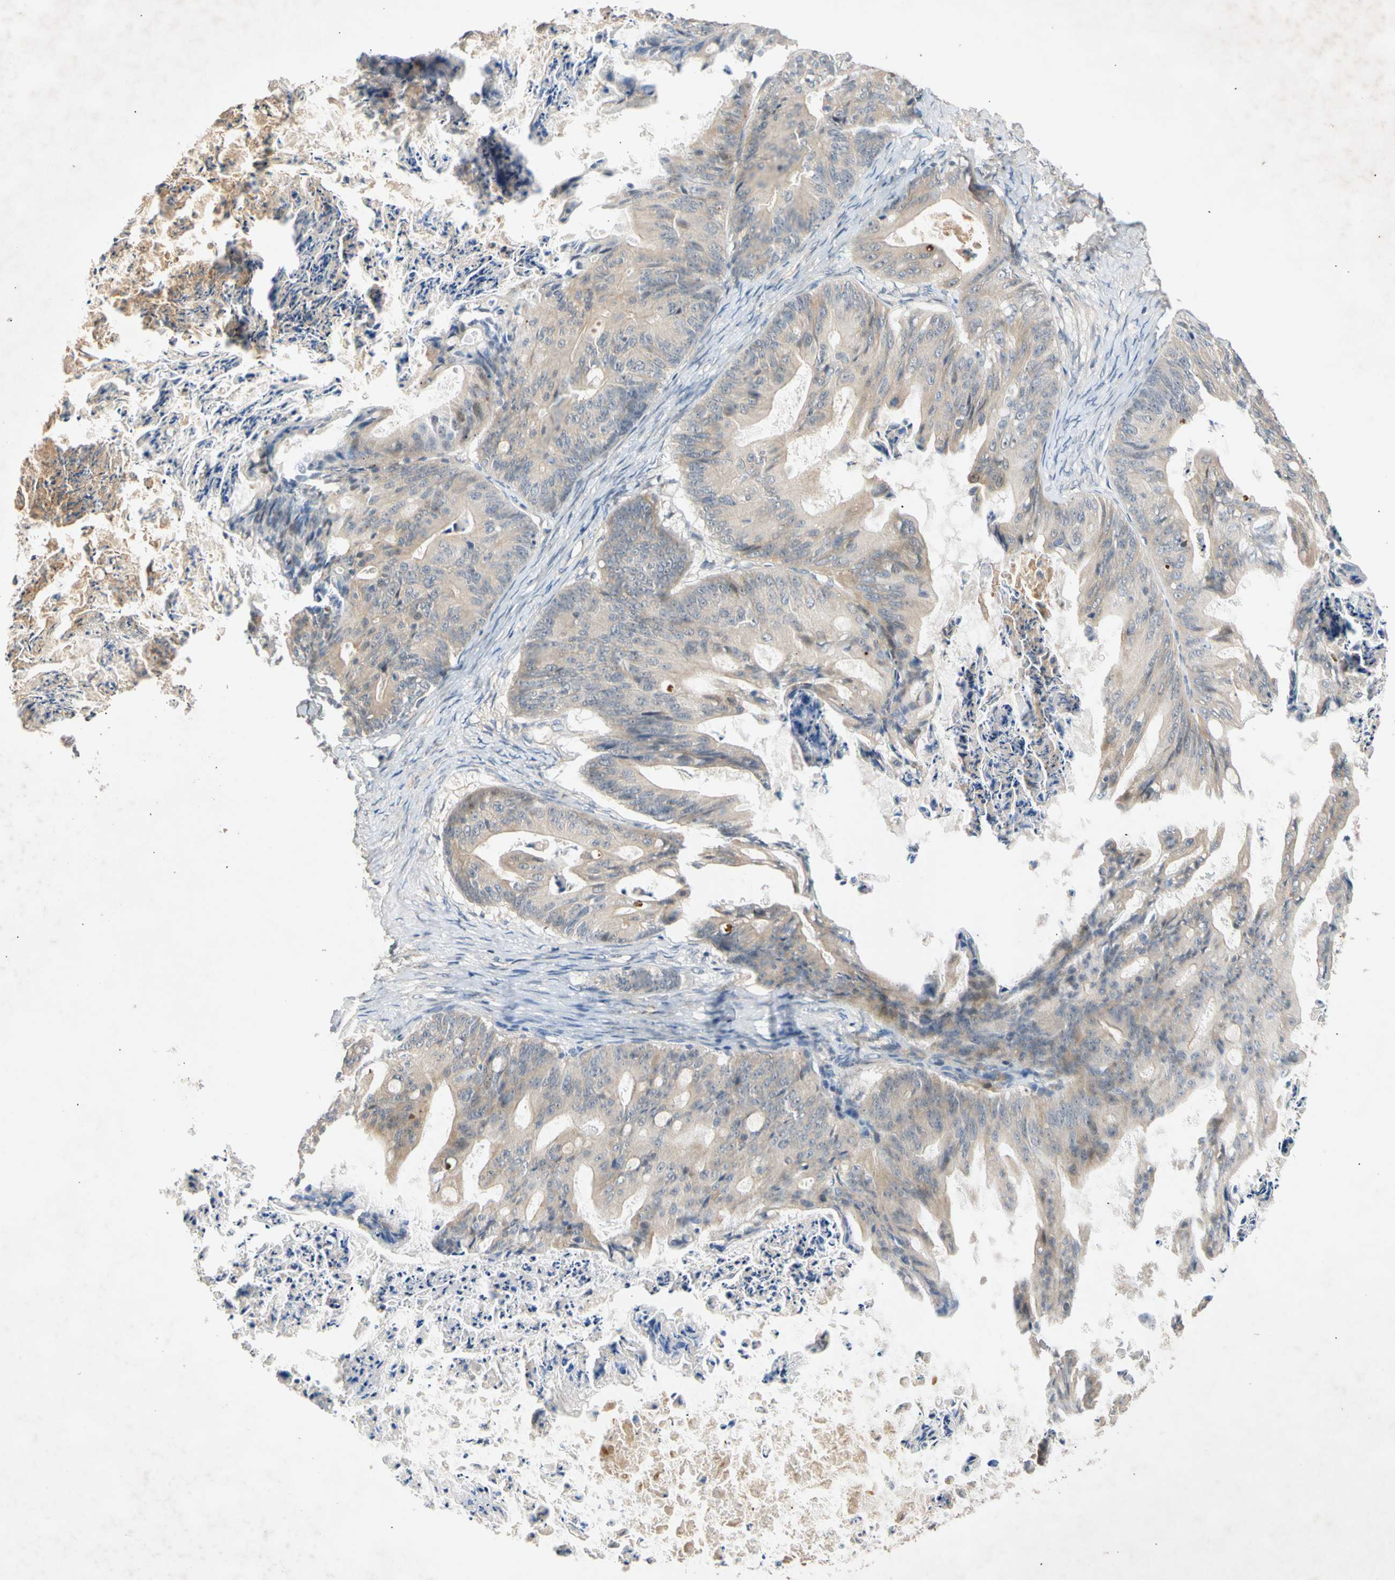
{"staining": {"intensity": "weak", "quantity": "25%-75%", "location": "cytoplasmic/membranous"}, "tissue": "ovarian cancer", "cell_type": "Tumor cells", "image_type": "cancer", "snomed": [{"axis": "morphology", "description": "Cystadenocarcinoma, mucinous, NOS"}, {"axis": "topography", "description": "Ovary"}], "caption": "Weak cytoplasmic/membranous protein staining is identified in about 25%-75% of tumor cells in ovarian mucinous cystadenocarcinoma.", "gene": "CNST", "patient": {"sex": "female", "age": 37}}